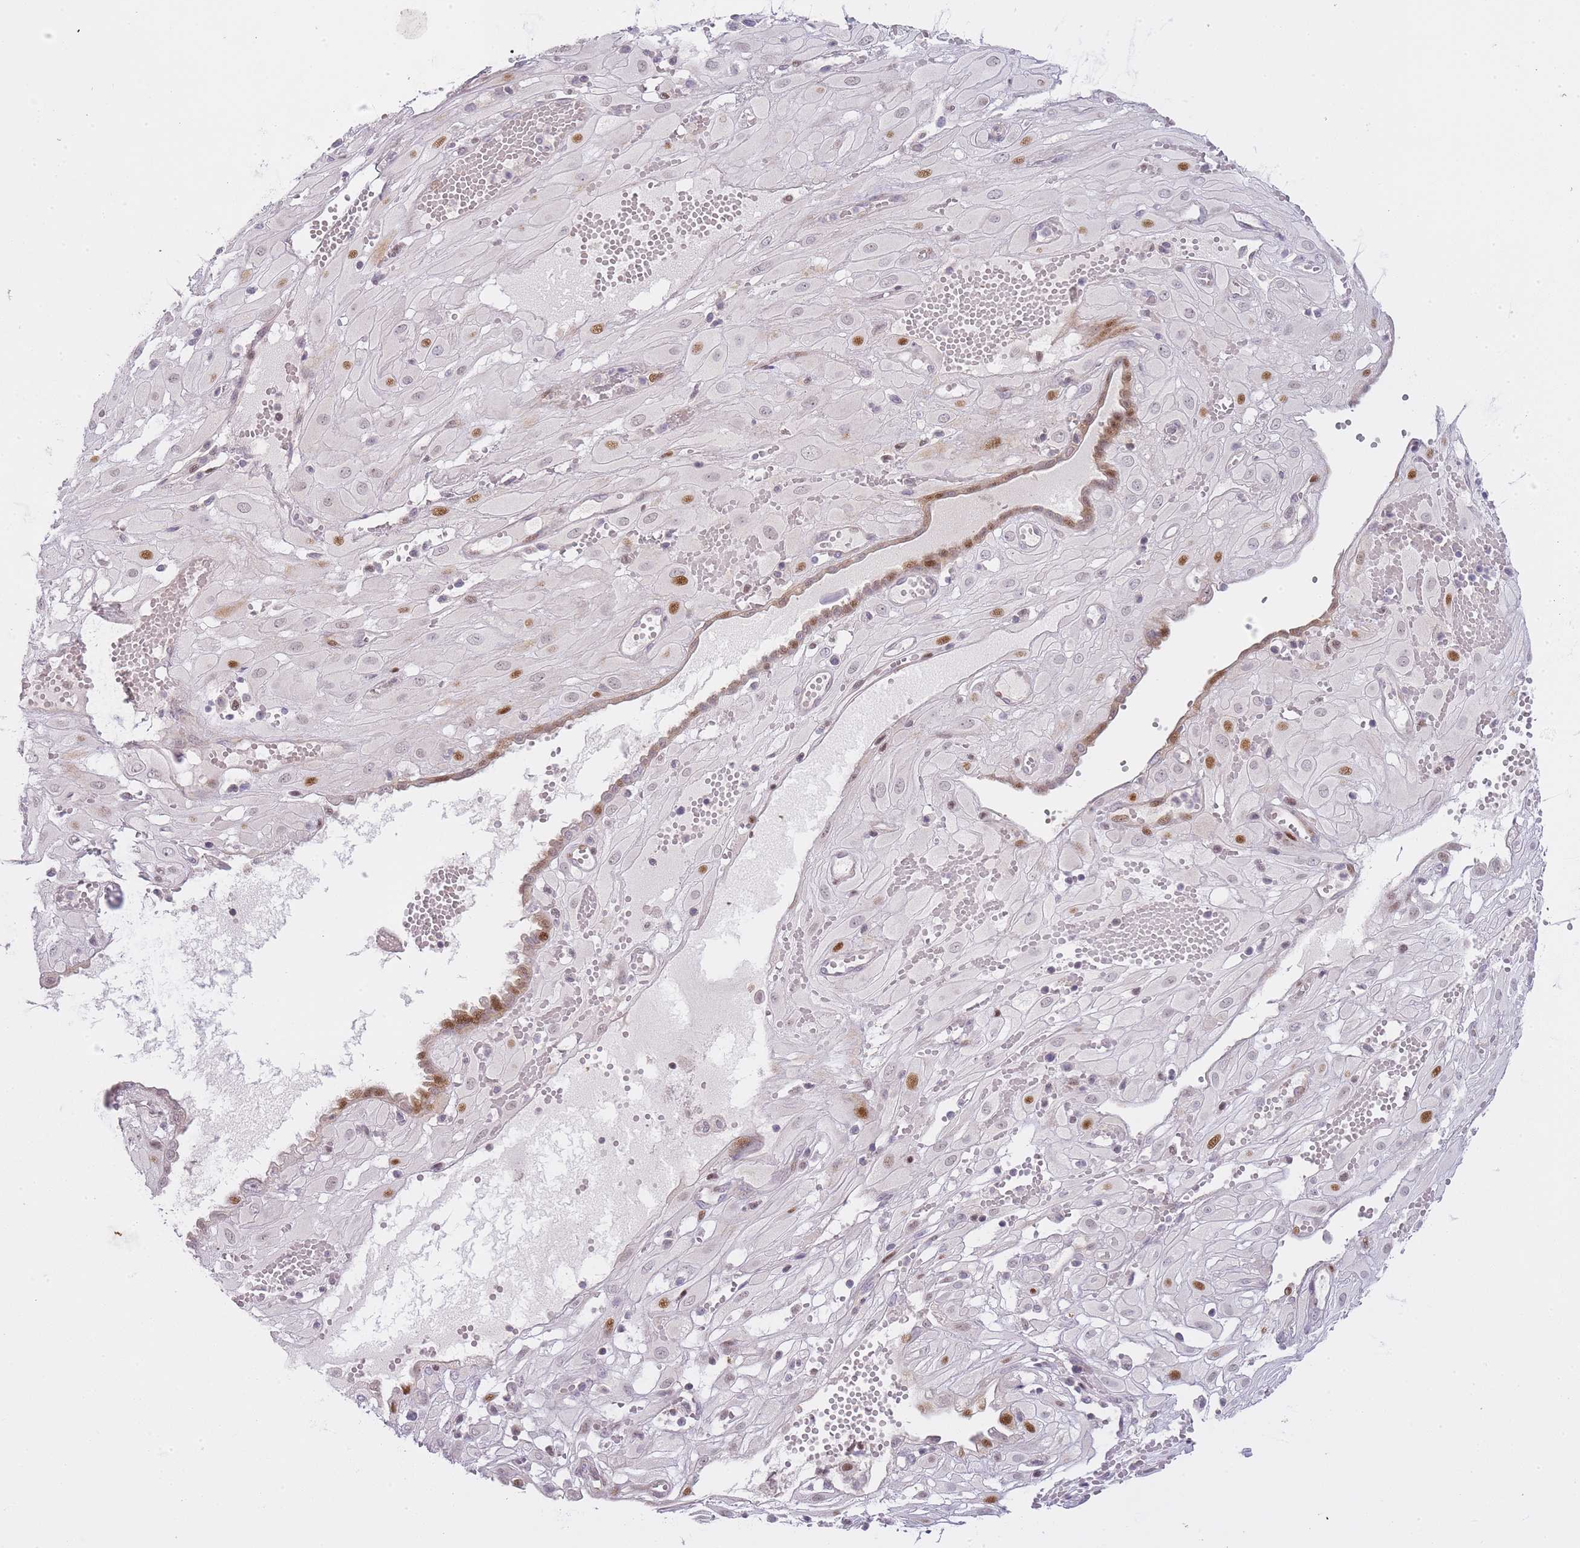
{"staining": {"intensity": "moderate", "quantity": "<25%", "location": "nuclear"}, "tissue": "cervical cancer", "cell_type": "Tumor cells", "image_type": "cancer", "snomed": [{"axis": "morphology", "description": "Squamous cell carcinoma, NOS"}, {"axis": "topography", "description": "Cervix"}], "caption": "Moderate nuclear staining for a protein is seen in about <25% of tumor cells of squamous cell carcinoma (cervical) using IHC.", "gene": "OGG1", "patient": {"sex": "female", "age": 36}}